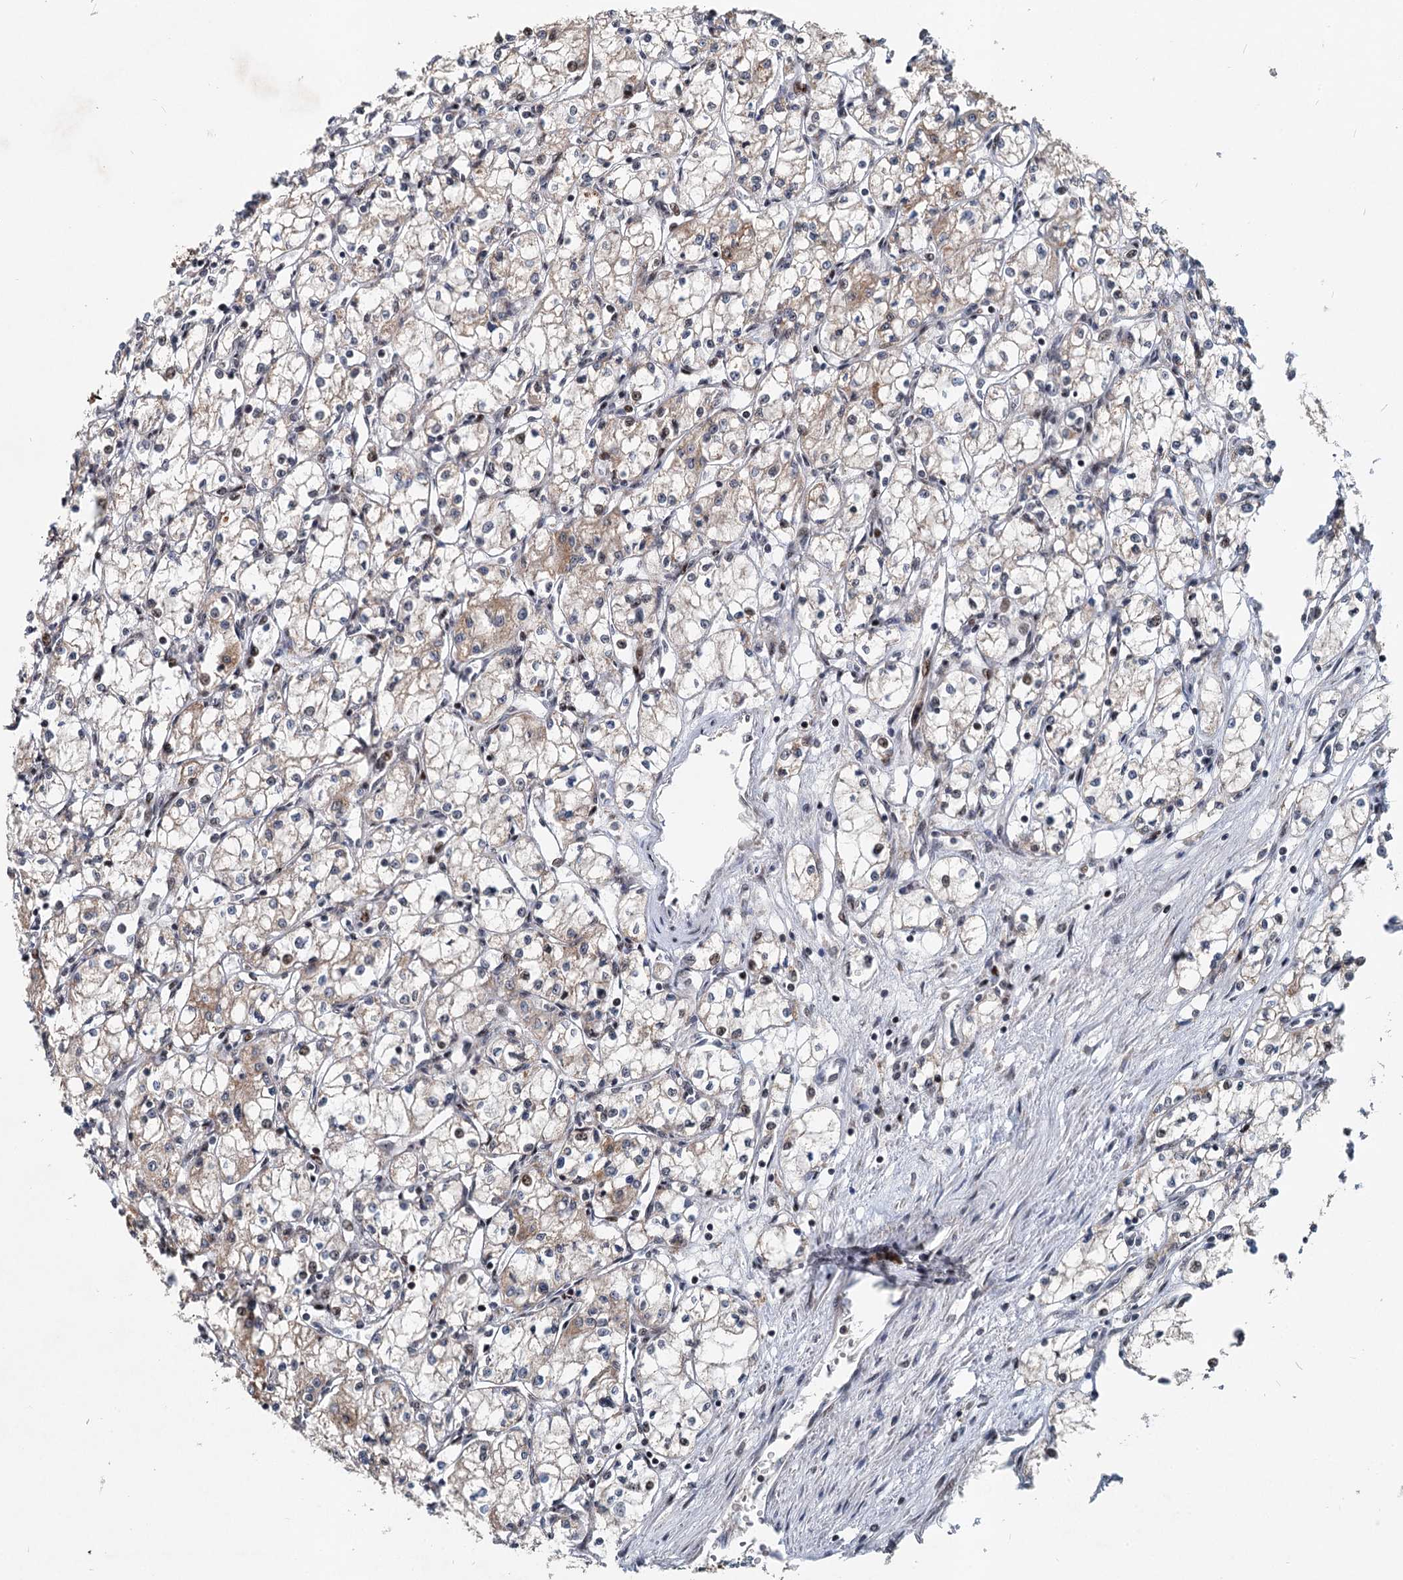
{"staining": {"intensity": "weak", "quantity": "<25%", "location": "cytoplasmic/membranous"}, "tissue": "renal cancer", "cell_type": "Tumor cells", "image_type": "cancer", "snomed": [{"axis": "morphology", "description": "Adenocarcinoma, NOS"}, {"axis": "topography", "description": "Kidney"}], "caption": "DAB immunohistochemical staining of human renal cancer shows no significant positivity in tumor cells.", "gene": "RITA1", "patient": {"sex": "male", "age": 59}}